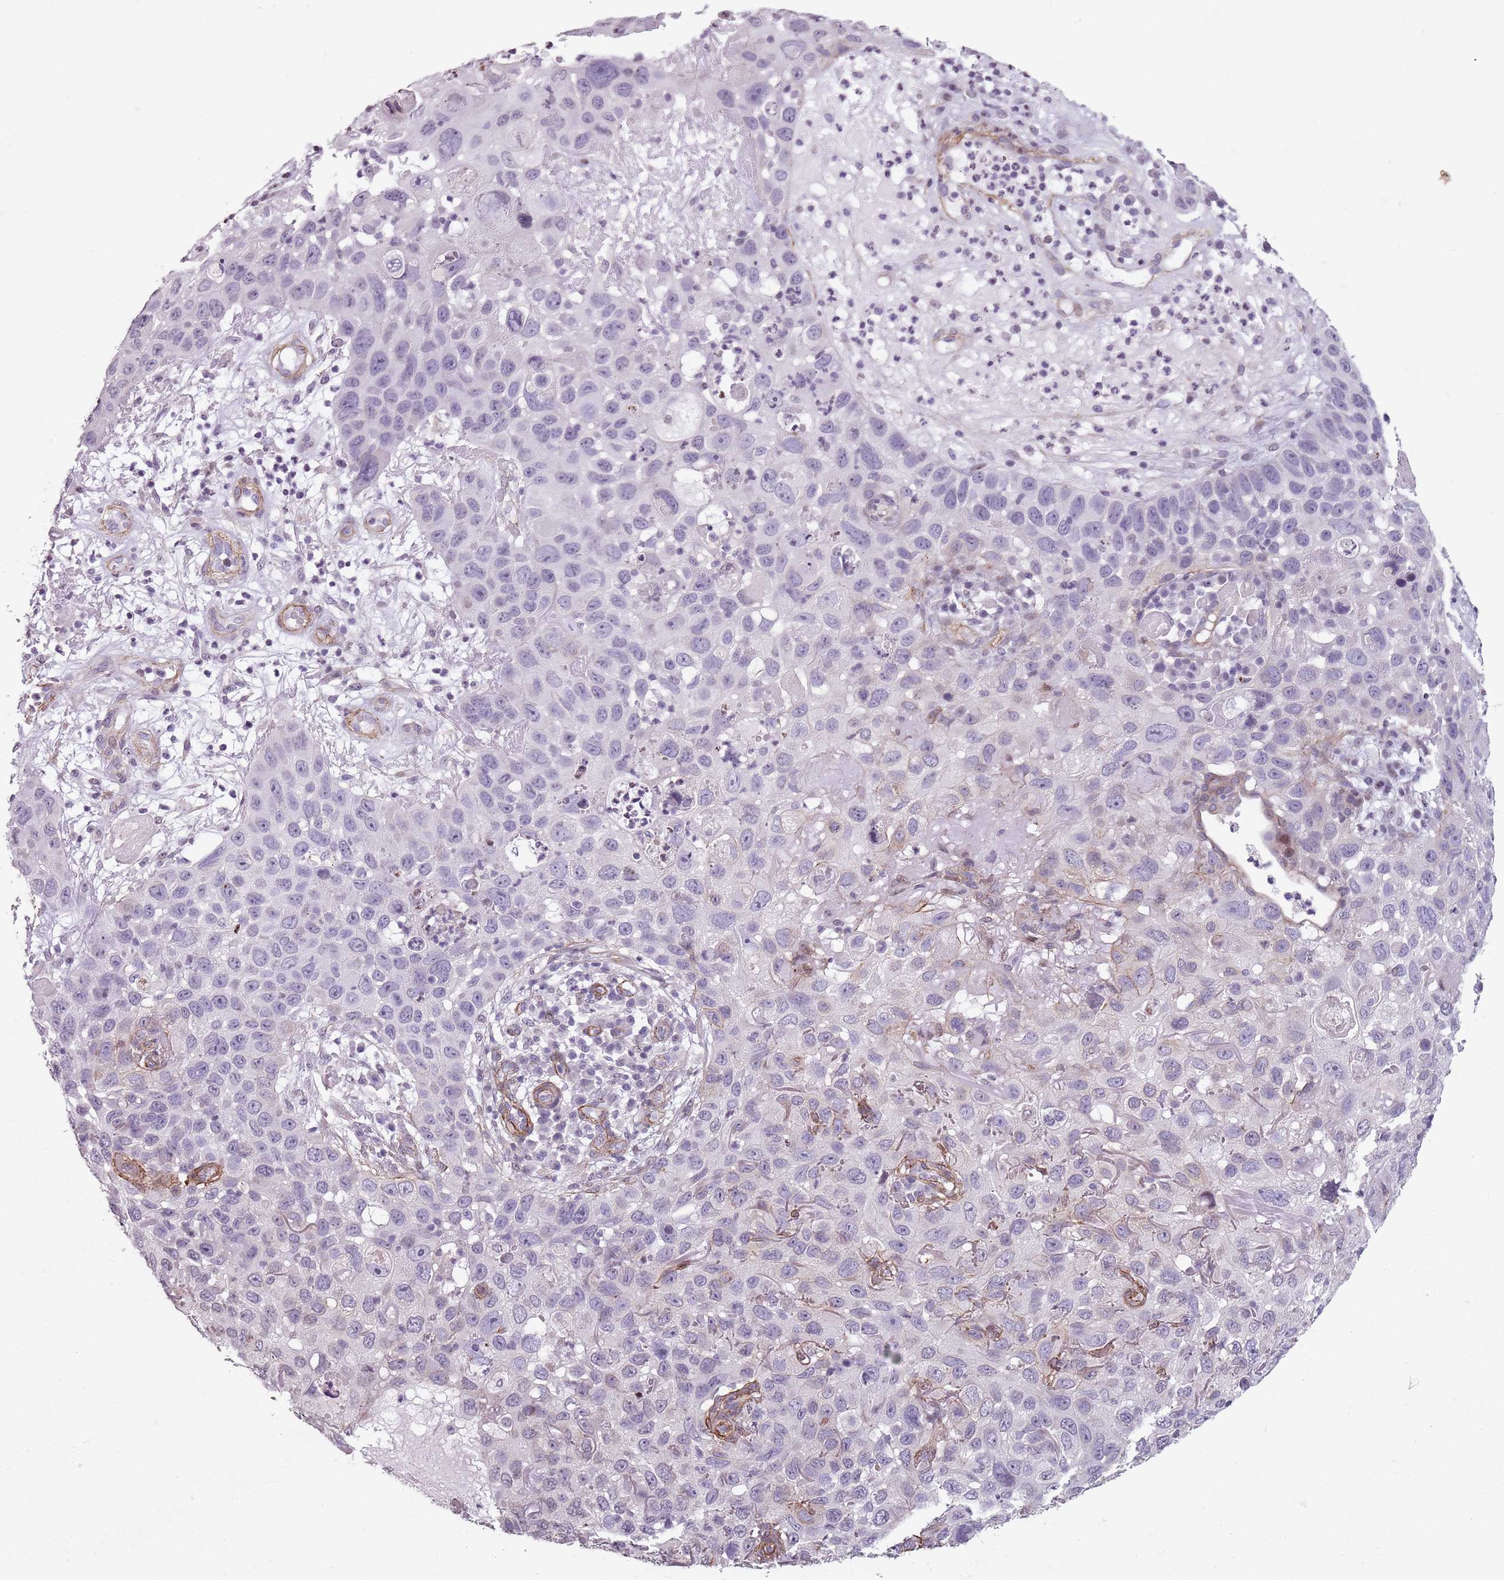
{"staining": {"intensity": "negative", "quantity": "none", "location": "none"}, "tissue": "skin cancer", "cell_type": "Tumor cells", "image_type": "cancer", "snomed": [{"axis": "morphology", "description": "Squamous cell carcinoma in situ, NOS"}, {"axis": "morphology", "description": "Squamous cell carcinoma, NOS"}, {"axis": "topography", "description": "Skin"}], "caption": "Skin squamous cell carcinoma in situ stained for a protein using immunohistochemistry demonstrates no expression tumor cells.", "gene": "TMC4", "patient": {"sex": "male", "age": 93}}